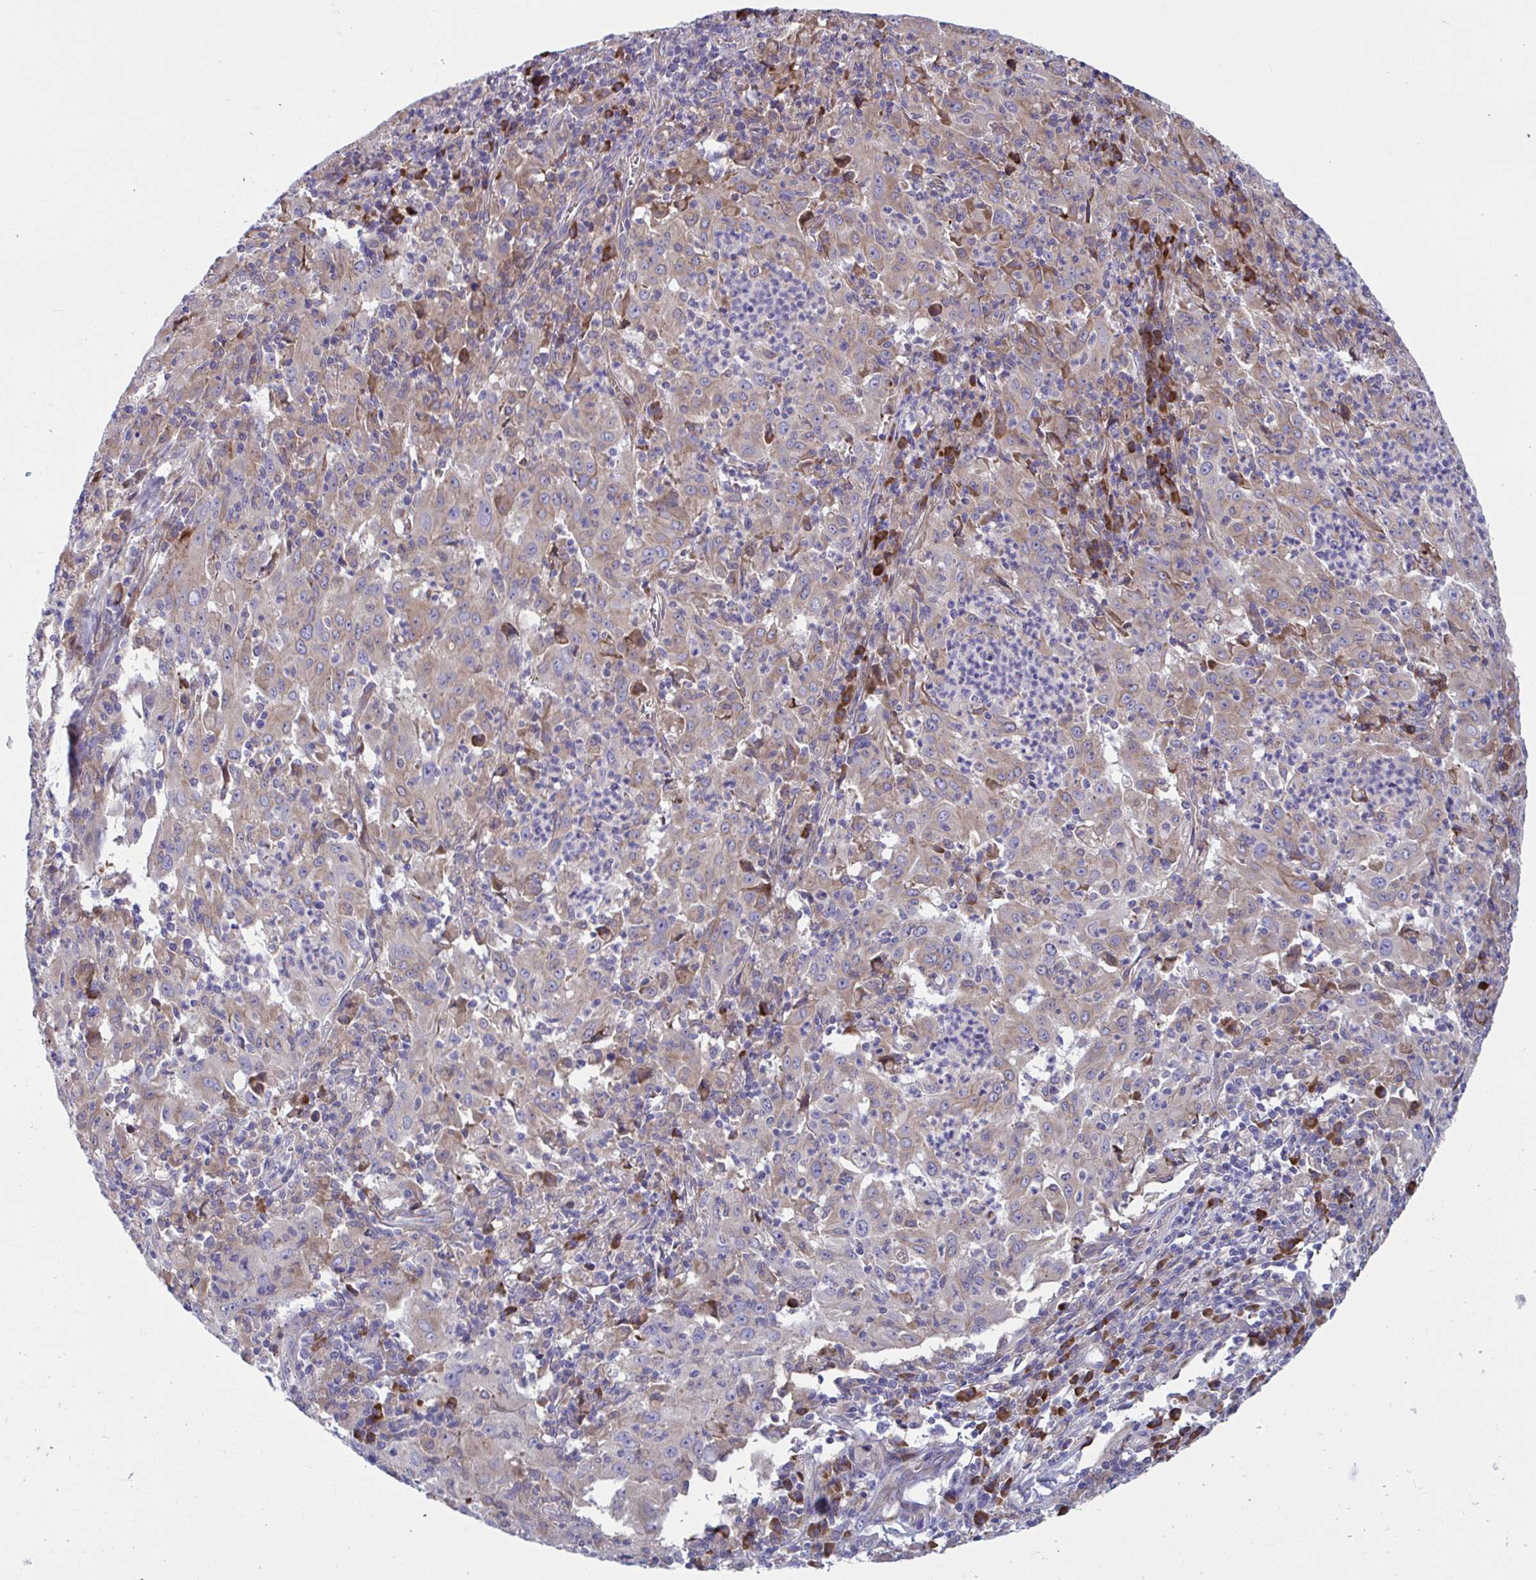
{"staining": {"intensity": "weak", "quantity": ">75%", "location": "cytoplasmic/membranous"}, "tissue": "pancreatic cancer", "cell_type": "Tumor cells", "image_type": "cancer", "snomed": [{"axis": "morphology", "description": "Adenocarcinoma, NOS"}, {"axis": "topography", "description": "Pancreas"}], "caption": "This image demonstrates adenocarcinoma (pancreatic) stained with immunohistochemistry to label a protein in brown. The cytoplasmic/membranous of tumor cells show weak positivity for the protein. Nuclei are counter-stained blue.", "gene": "WBP1", "patient": {"sex": "male", "age": 63}}